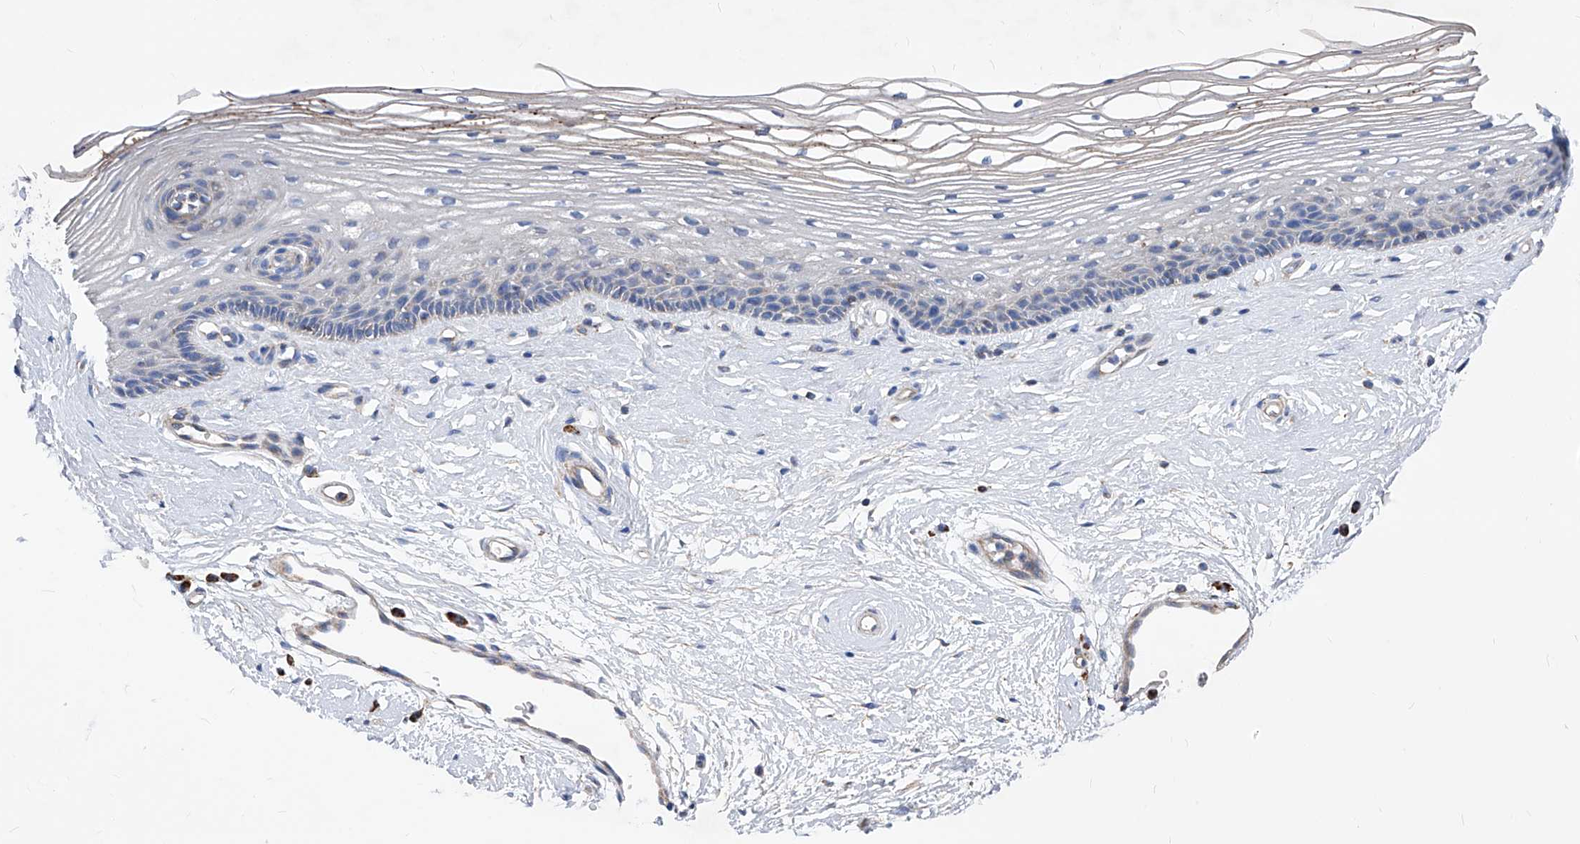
{"staining": {"intensity": "weak", "quantity": "25%-75%", "location": "cytoplasmic/membranous"}, "tissue": "vagina", "cell_type": "Squamous epithelial cells", "image_type": "normal", "snomed": [{"axis": "morphology", "description": "Normal tissue, NOS"}, {"axis": "topography", "description": "Vagina"}], "caption": "Squamous epithelial cells display low levels of weak cytoplasmic/membranous staining in approximately 25%-75% of cells in unremarkable human vagina.", "gene": "HRNR", "patient": {"sex": "female", "age": 46}}